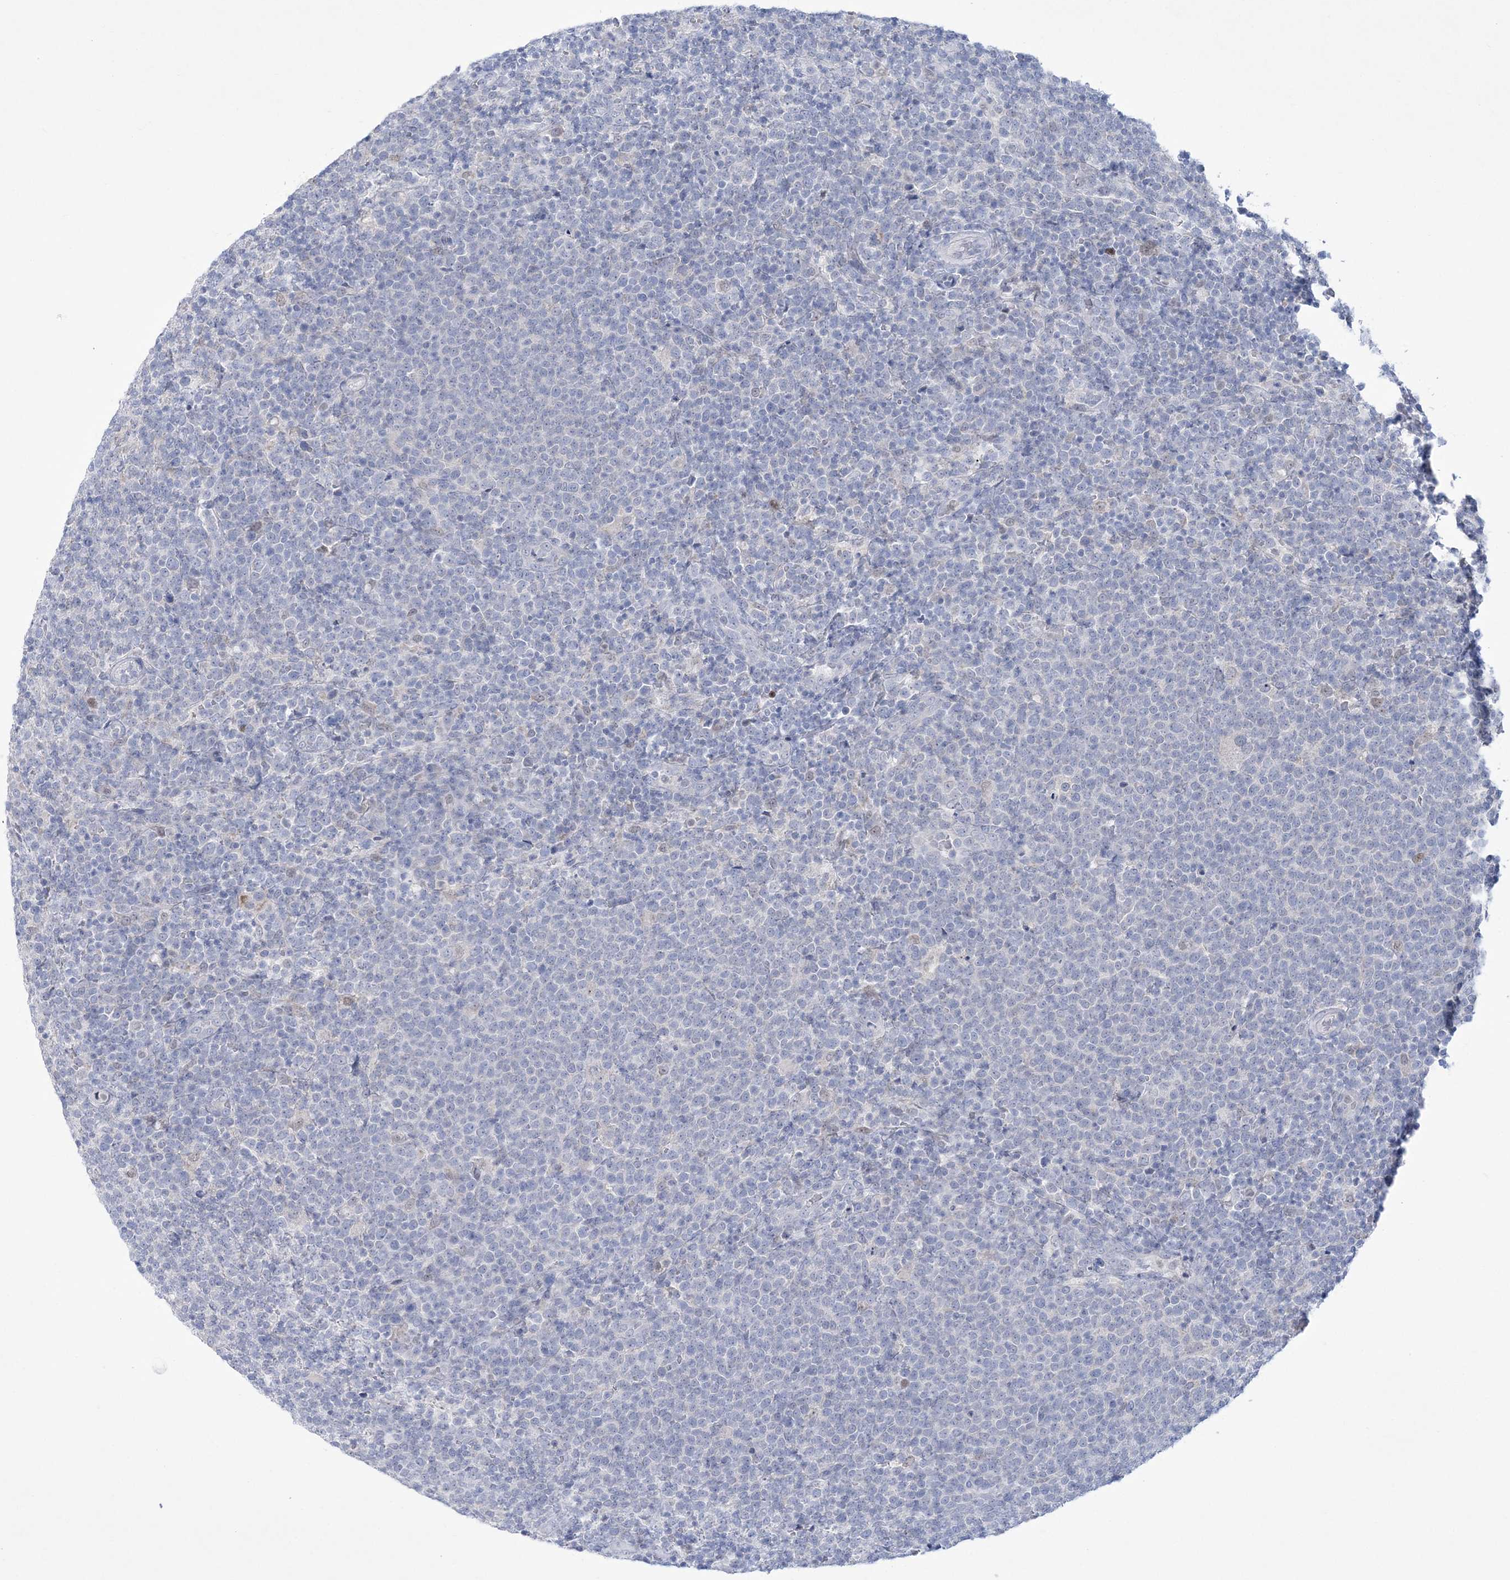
{"staining": {"intensity": "negative", "quantity": "none", "location": "none"}, "tissue": "lymphoma", "cell_type": "Tumor cells", "image_type": "cancer", "snomed": [{"axis": "morphology", "description": "Malignant lymphoma, non-Hodgkin's type, High grade"}, {"axis": "topography", "description": "Lymph node"}], "caption": "This is an immunohistochemistry histopathology image of lymphoma. There is no expression in tumor cells.", "gene": "WDR27", "patient": {"sex": "male", "age": 61}}